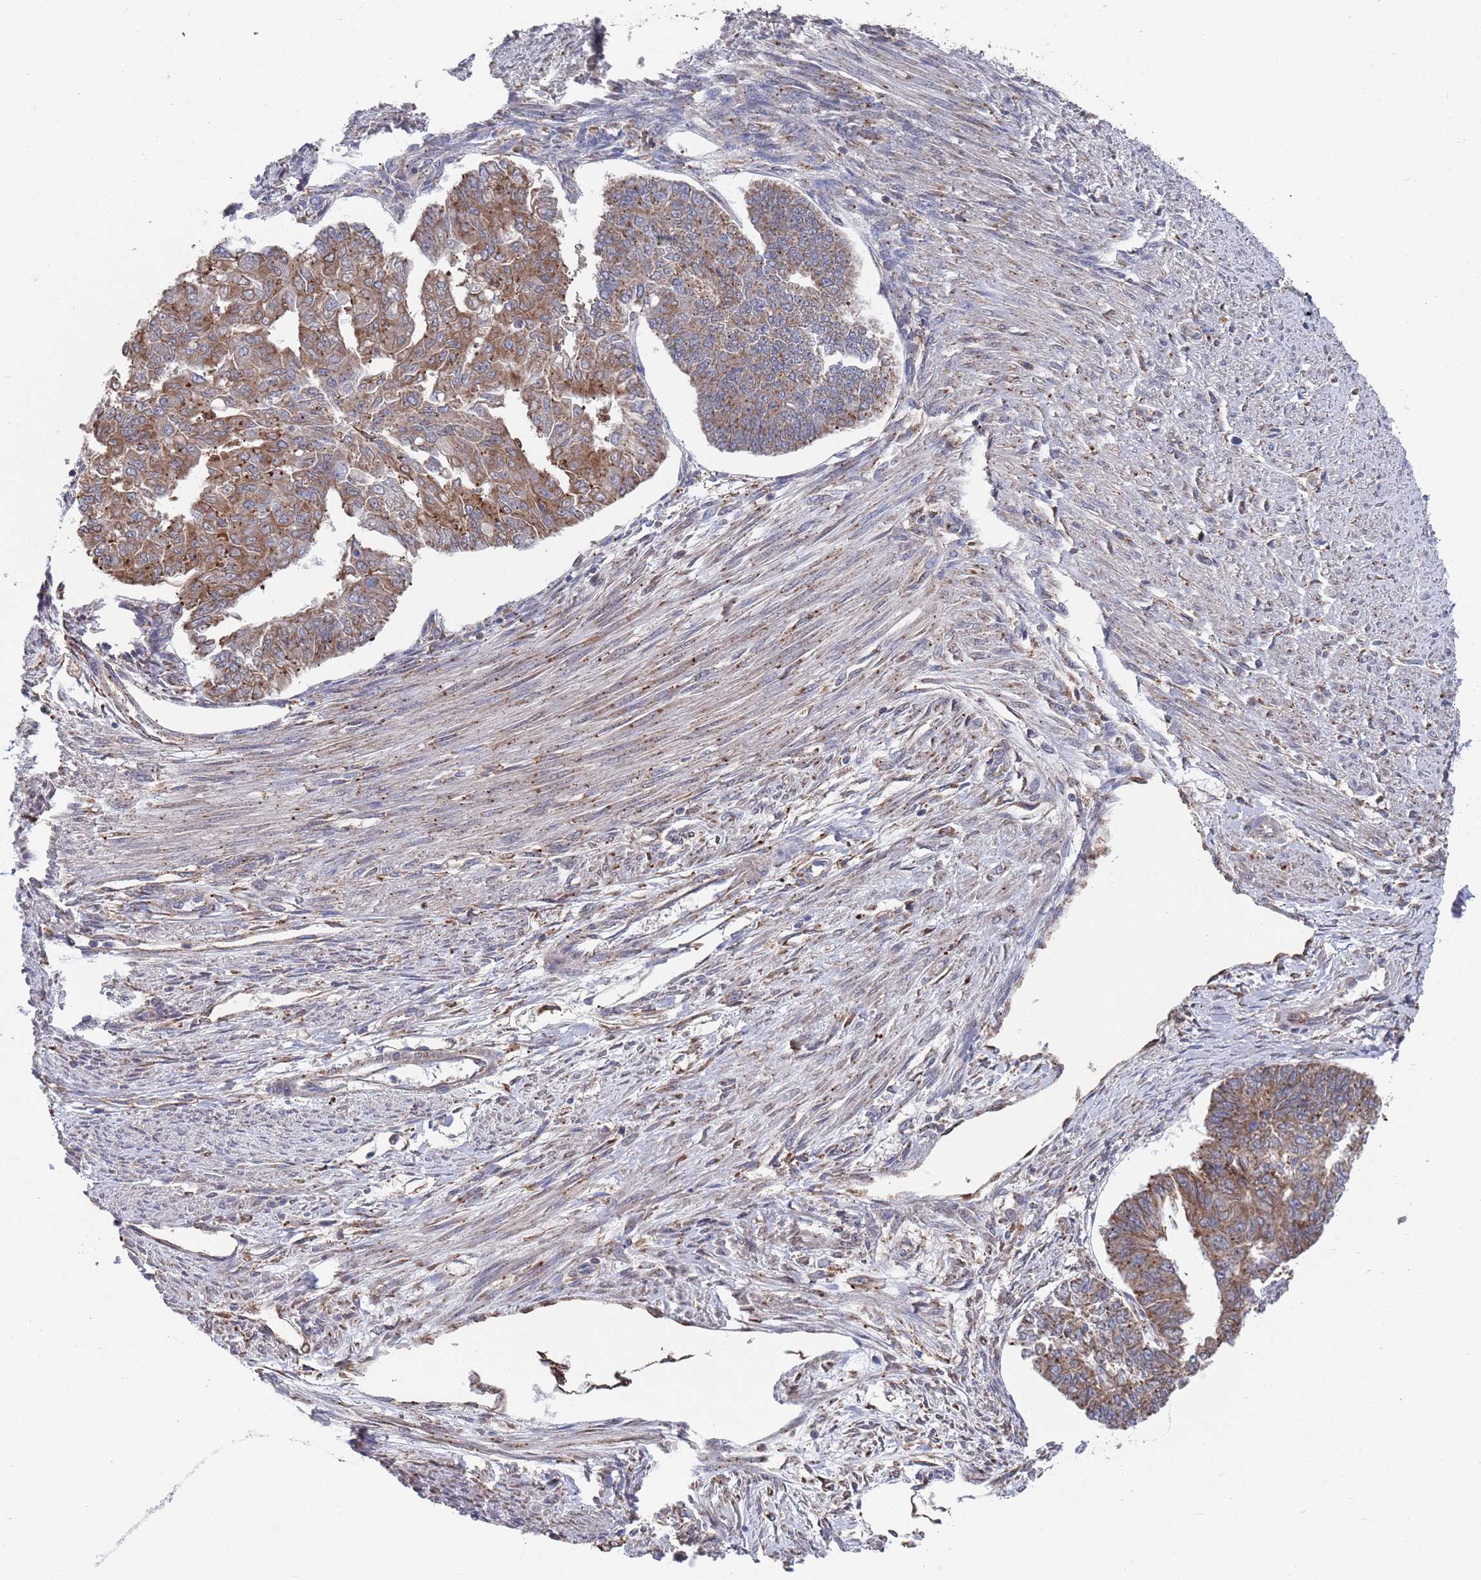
{"staining": {"intensity": "moderate", "quantity": ">75%", "location": "cytoplasmic/membranous"}, "tissue": "endometrial cancer", "cell_type": "Tumor cells", "image_type": "cancer", "snomed": [{"axis": "morphology", "description": "Adenocarcinoma, NOS"}, {"axis": "topography", "description": "Endometrium"}], "caption": "High-magnification brightfield microscopy of endometrial cancer (adenocarcinoma) stained with DAB (brown) and counterstained with hematoxylin (blue). tumor cells exhibit moderate cytoplasmic/membranous positivity is present in approximately>75% of cells.", "gene": "GID8", "patient": {"sex": "female", "age": 32}}